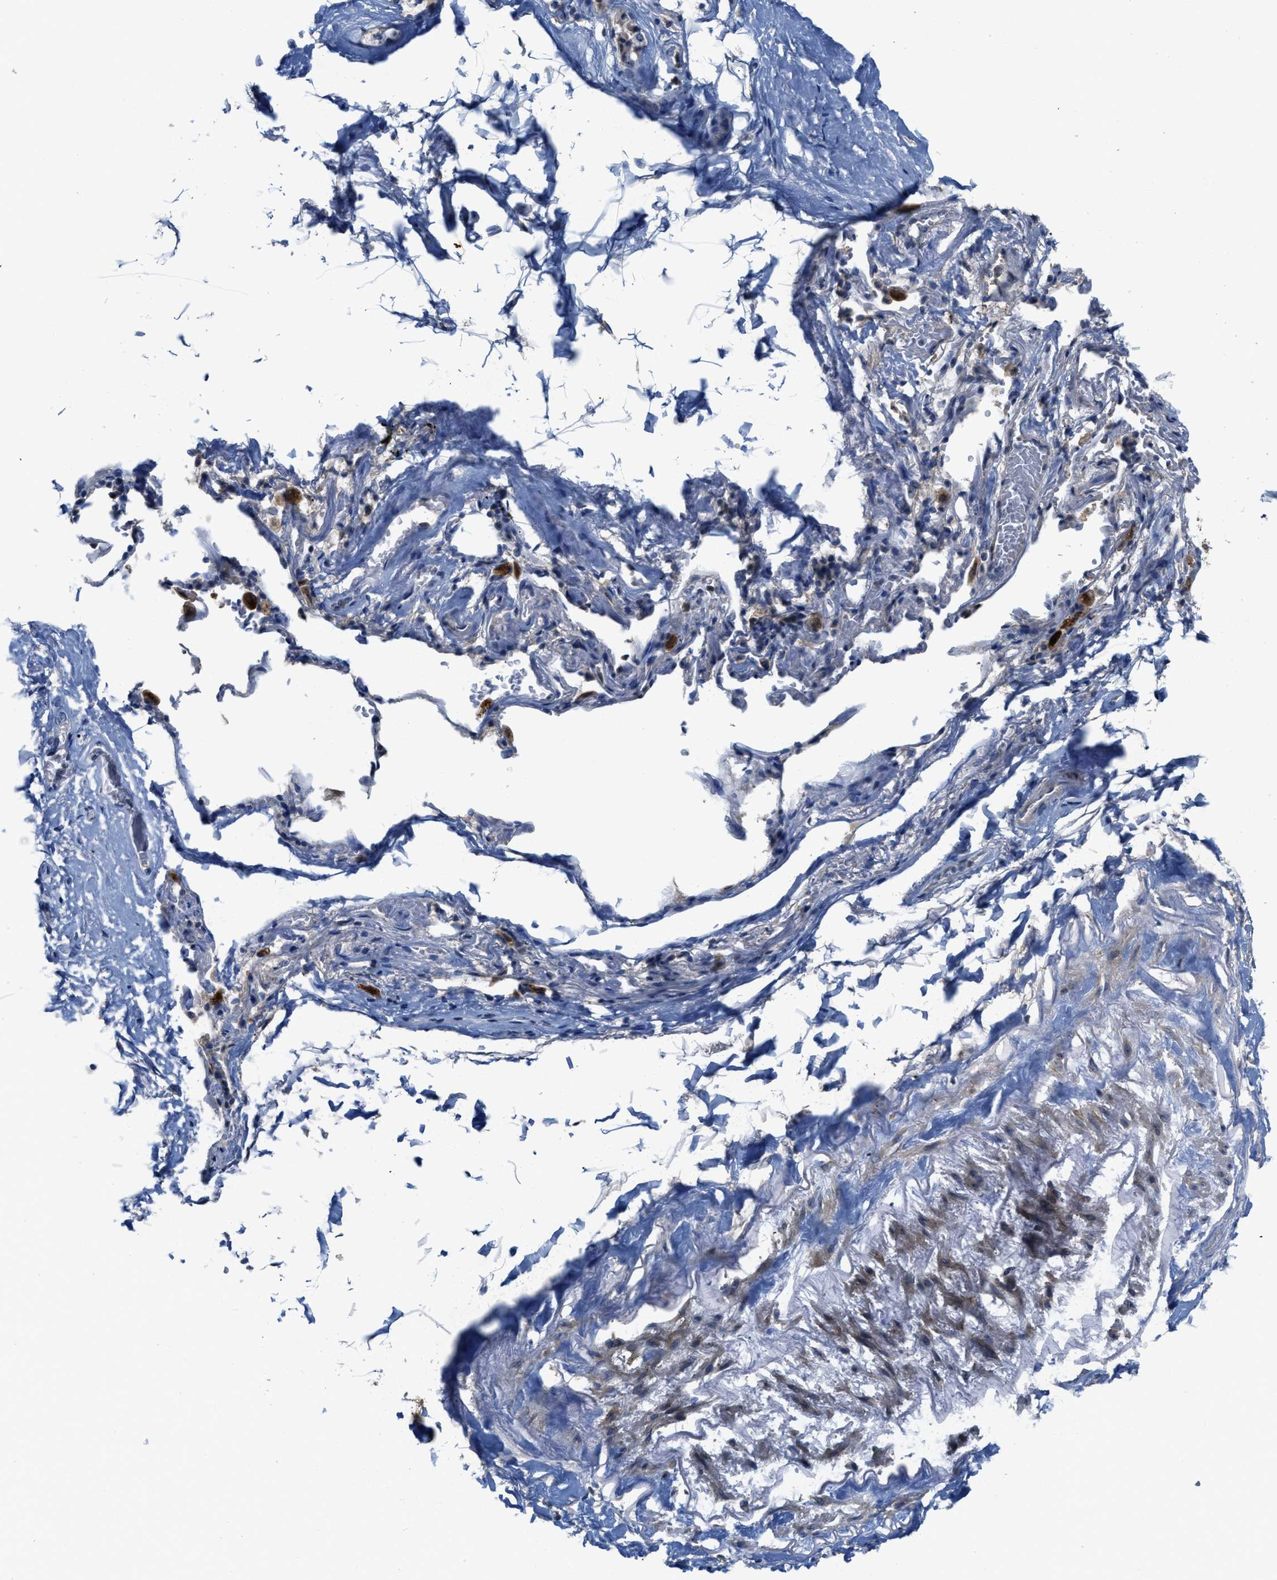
{"staining": {"intensity": "moderate", "quantity": ">75%", "location": "nuclear"}, "tissue": "adipose tissue", "cell_type": "Adipocytes", "image_type": "normal", "snomed": [{"axis": "morphology", "description": "Normal tissue, NOS"}, {"axis": "topography", "description": "Cartilage tissue"}, {"axis": "topography", "description": "Lung"}], "caption": "Immunohistochemistry staining of unremarkable adipose tissue, which reveals medium levels of moderate nuclear expression in about >75% of adipocytes indicating moderate nuclear protein expression. The staining was performed using DAB (3,3'-diaminobenzidine) (brown) for protein detection and nuclei were counterstained in hematoxylin (blue).", "gene": "ZNF783", "patient": {"sex": "female", "age": 77}}